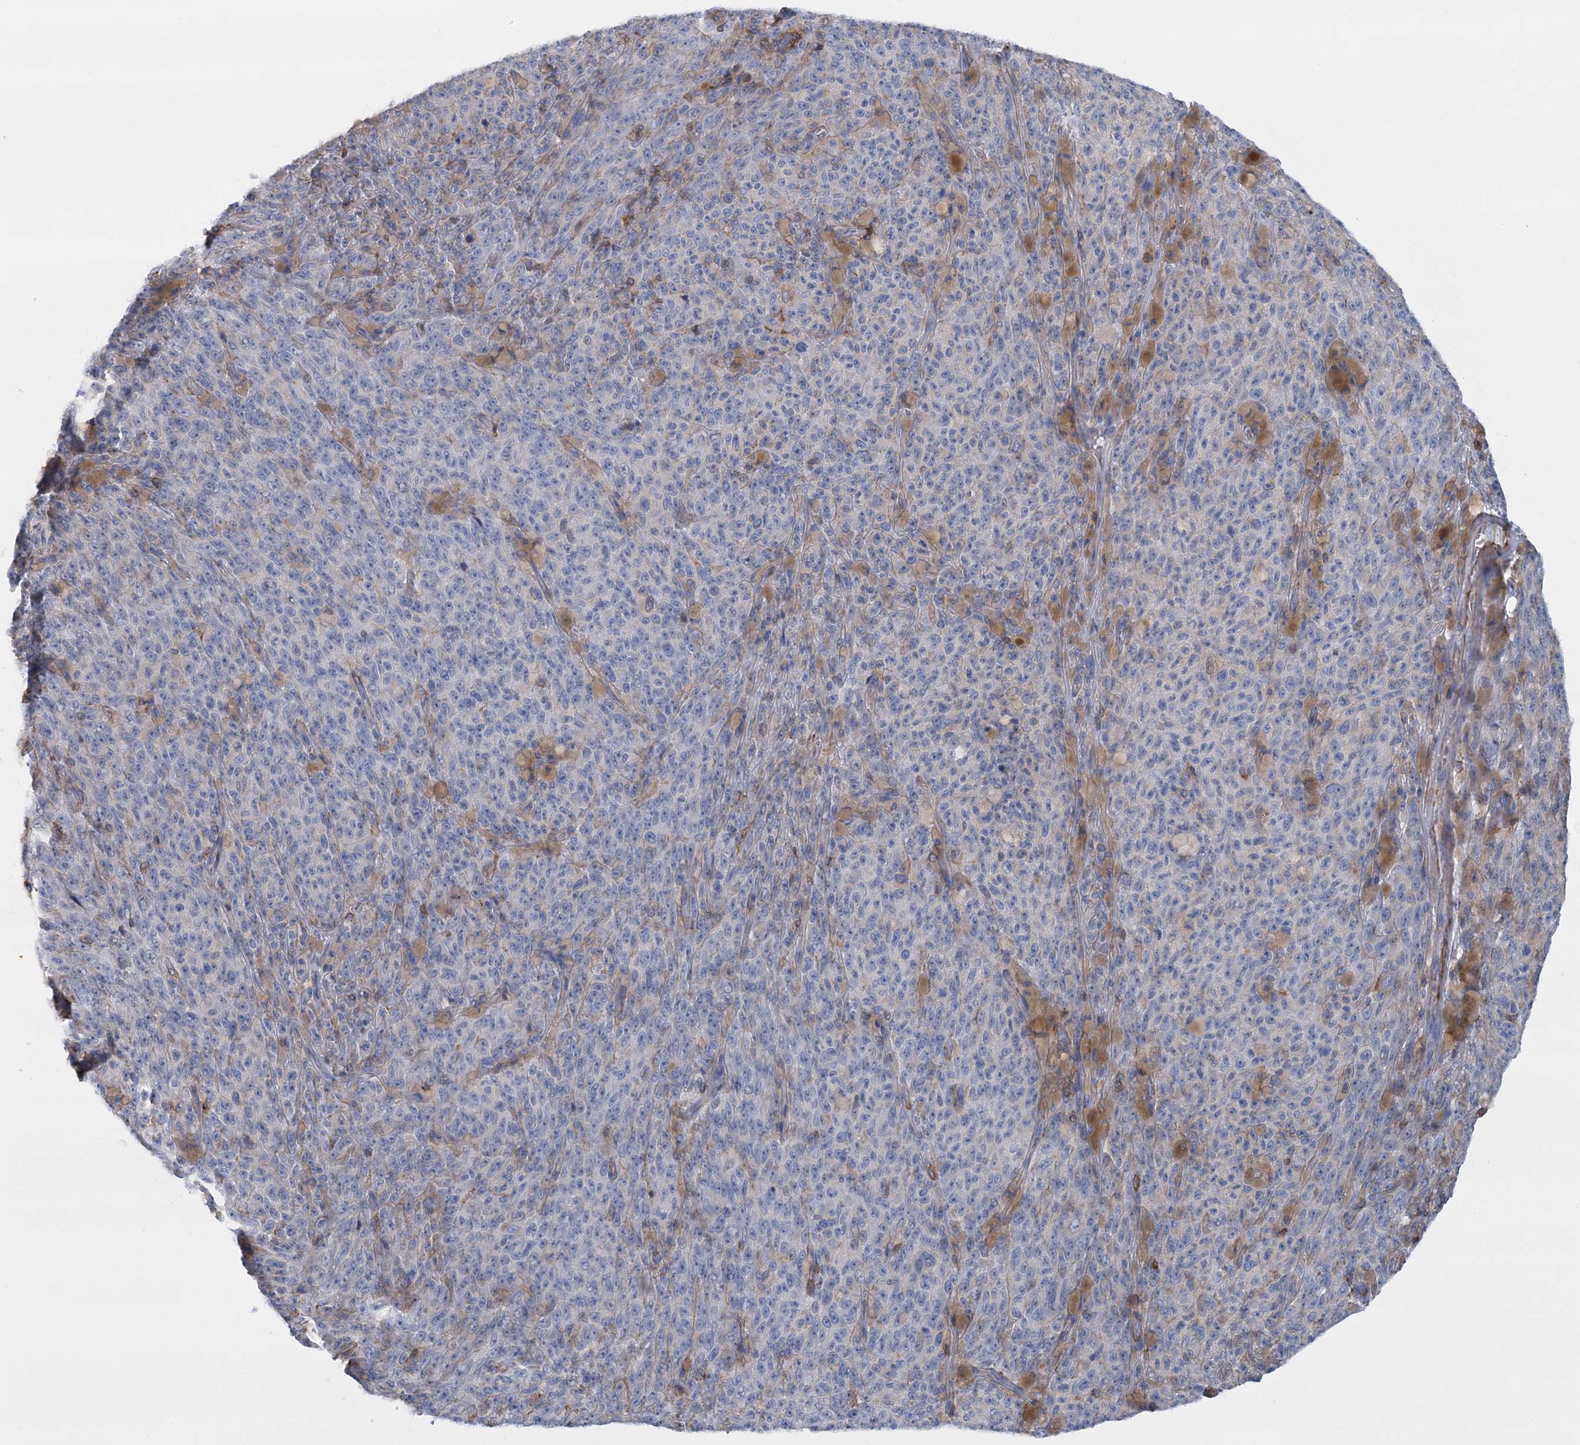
{"staining": {"intensity": "negative", "quantity": "none", "location": "none"}, "tissue": "melanoma", "cell_type": "Tumor cells", "image_type": "cancer", "snomed": [{"axis": "morphology", "description": "Malignant melanoma, NOS"}, {"axis": "topography", "description": "Skin"}], "caption": "Human melanoma stained for a protein using immunohistochemistry (IHC) displays no positivity in tumor cells.", "gene": "C11orf21", "patient": {"sex": "female", "age": 82}}